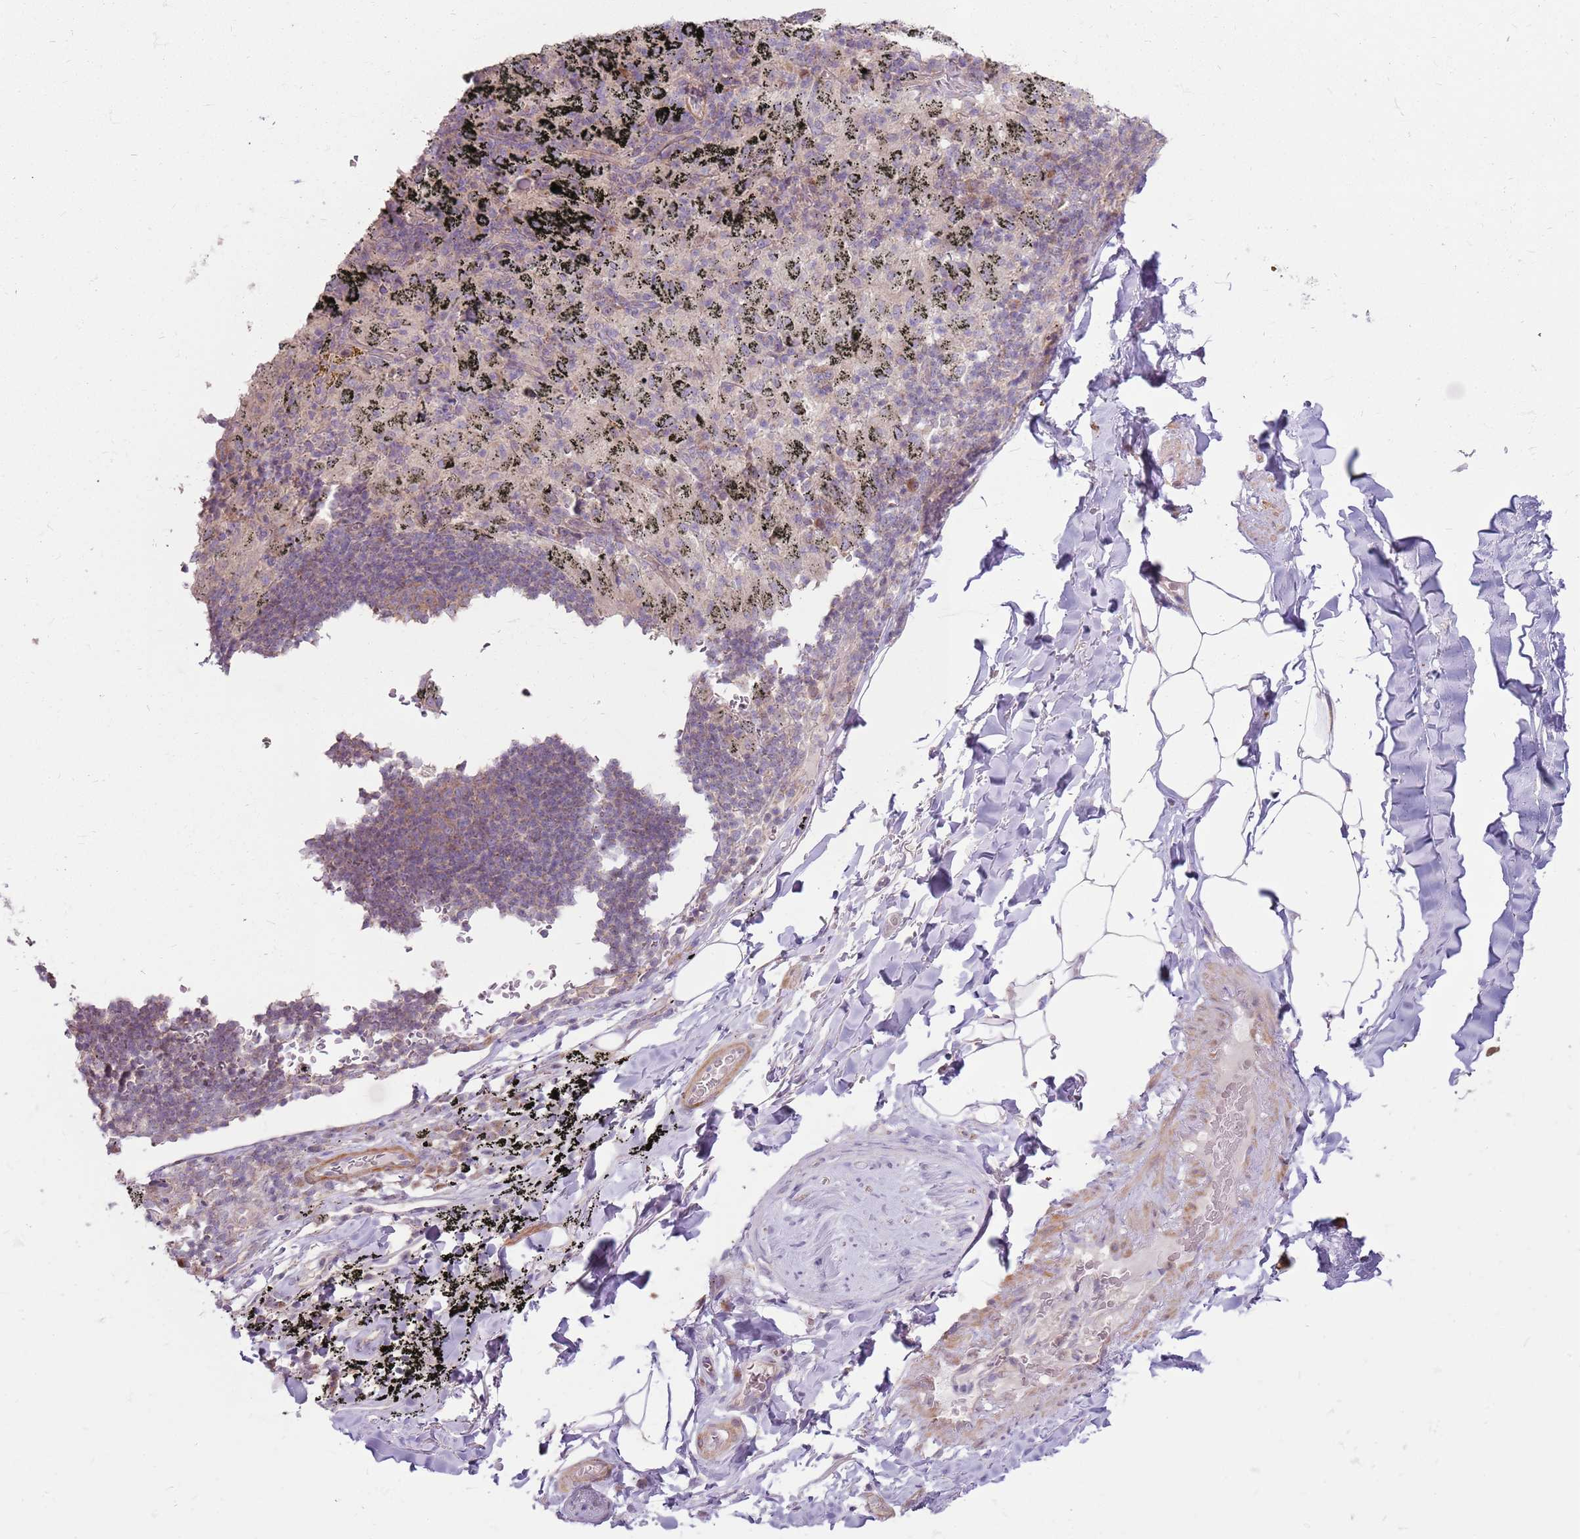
{"staining": {"intensity": "negative", "quantity": "none", "location": "none"}, "tissue": "adipose tissue", "cell_type": "Adipocytes", "image_type": "normal", "snomed": [{"axis": "morphology", "description": "Normal tissue, NOS"}, {"axis": "topography", "description": "Lymph node"}, {"axis": "topography", "description": "Bronchus"}], "caption": "This is a image of immunohistochemistry staining of unremarkable adipose tissue, which shows no expression in adipocytes.", "gene": "SPATA31D1", "patient": {"sex": "male", "age": 63}}